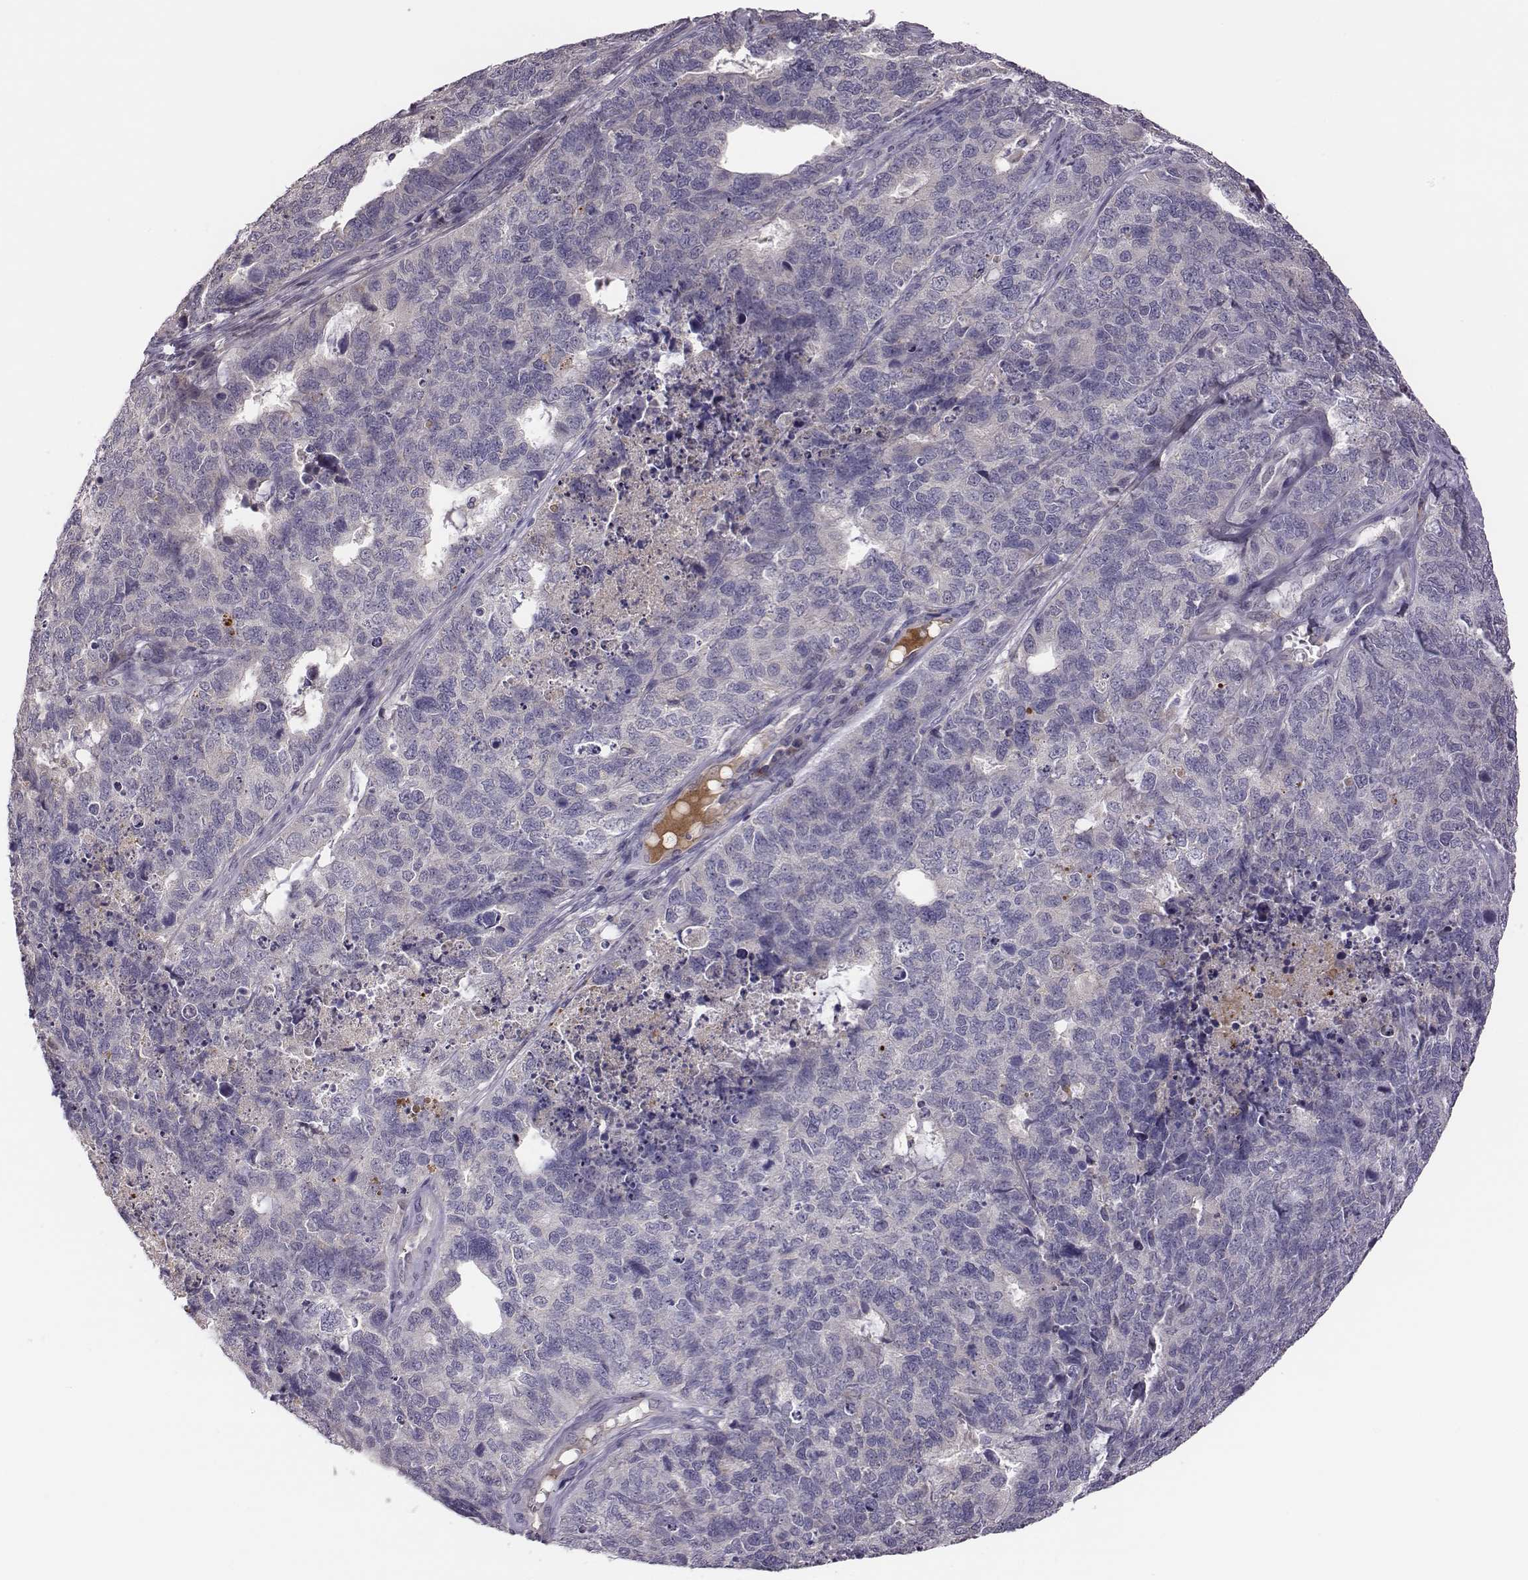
{"staining": {"intensity": "negative", "quantity": "none", "location": "none"}, "tissue": "cervical cancer", "cell_type": "Tumor cells", "image_type": "cancer", "snomed": [{"axis": "morphology", "description": "Squamous cell carcinoma, NOS"}, {"axis": "topography", "description": "Cervix"}], "caption": "Immunohistochemical staining of cervical cancer (squamous cell carcinoma) demonstrates no significant staining in tumor cells. (Stains: DAB (3,3'-diaminobenzidine) immunohistochemistry with hematoxylin counter stain, Microscopy: brightfield microscopy at high magnification).", "gene": "KMO", "patient": {"sex": "female", "age": 63}}